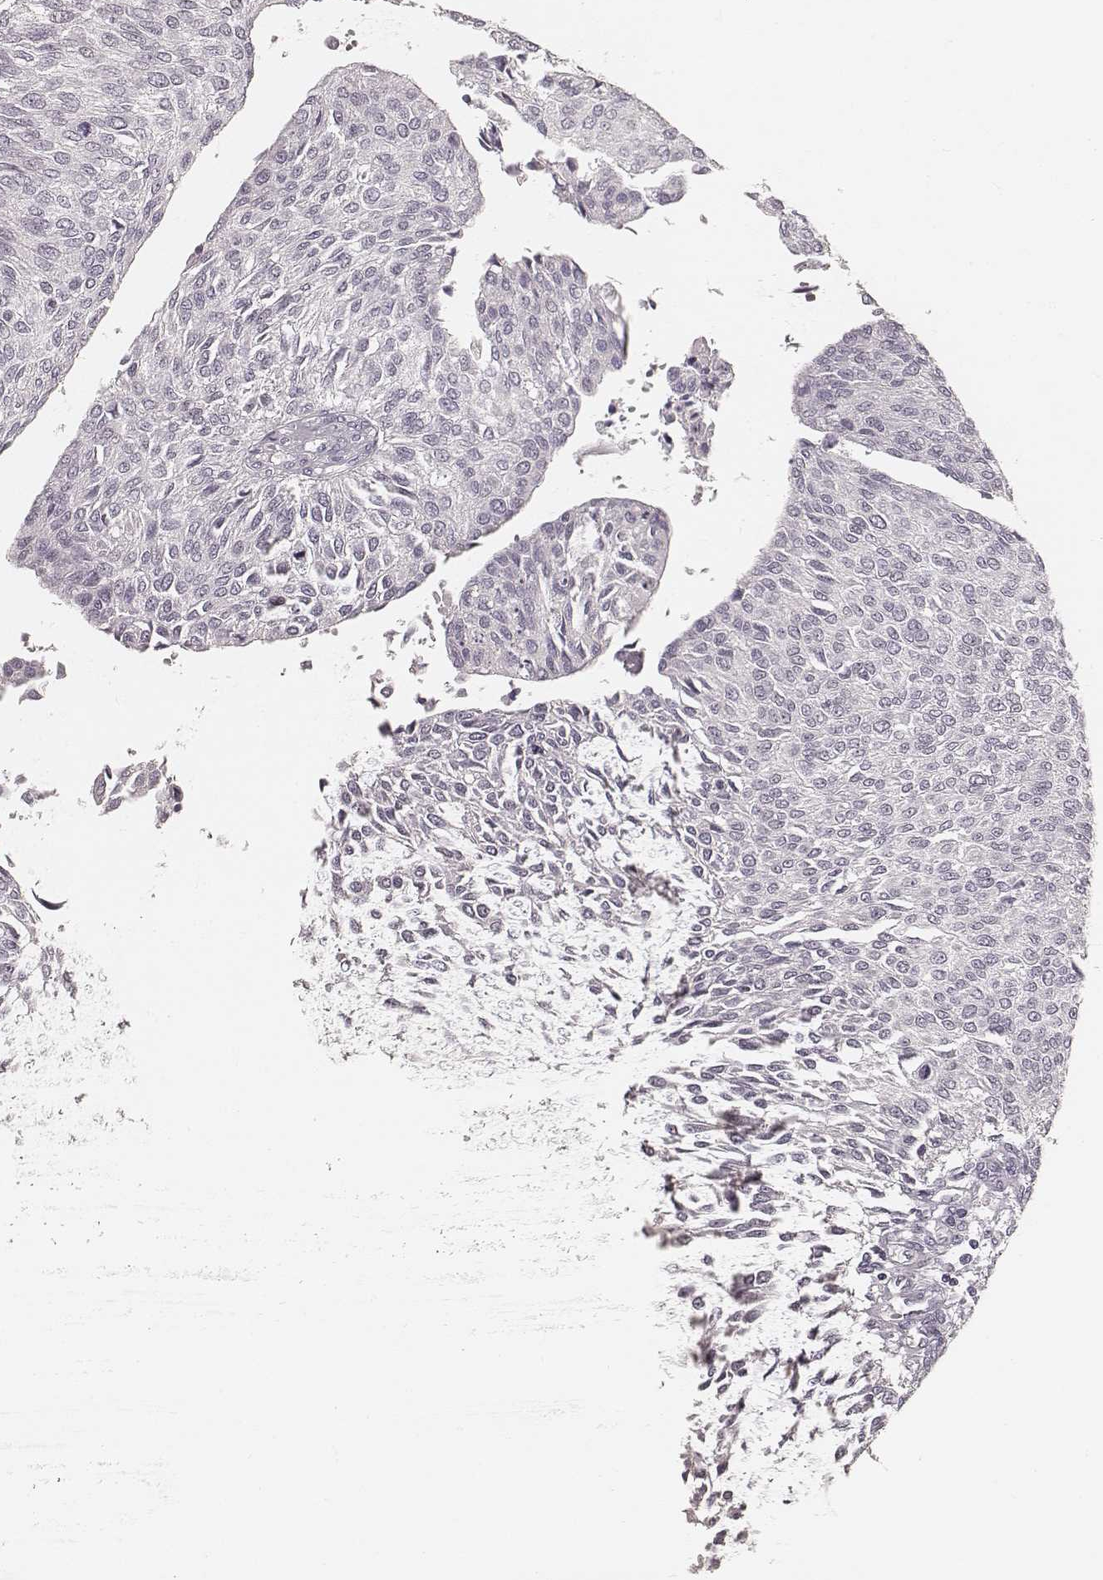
{"staining": {"intensity": "negative", "quantity": "none", "location": "none"}, "tissue": "urothelial cancer", "cell_type": "Tumor cells", "image_type": "cancer", "snomed": [{"axis": "morphology", "description": "Urothelial carcinoma, NOS"}, {"axis": "topography", "description": "Urinary bladder"}], "caption": "Immunohistochemical staining of urothelial cancer displays no significant positivity in tumor cells.", "gene": "TEX37", "patient": {"sex": "male", "age": 55}}